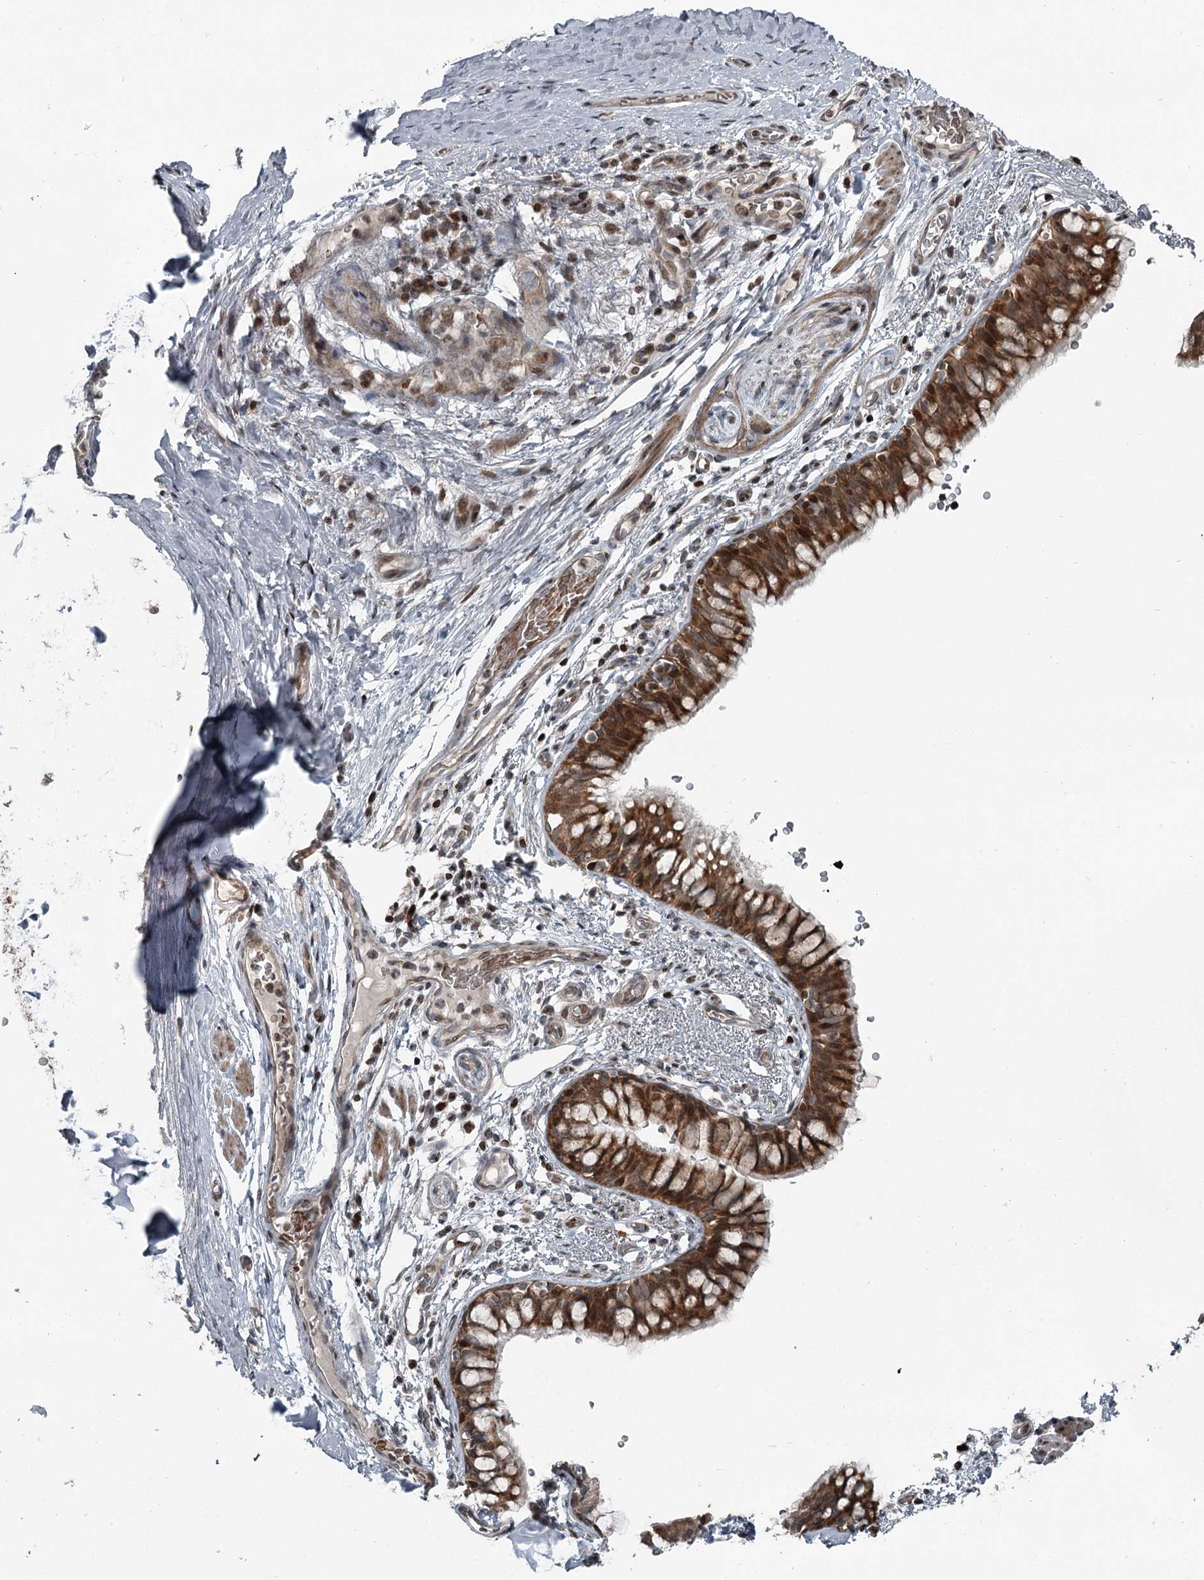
{"staining": {"intensity": "strong", "quantity": ">75%", "location": "cytoplasmic/membranous"}, "tissue": "bronchus", "cell_type": "Respiratory epithelial cells", "image_type": "normal", "snomed": [{"axis": "morphology", "description": "Normal tissue, NOS"}, {"axis": "topography", "description": "Cartilage tissue"}, {"axis": "topography", "description": "Bronchus"}], "caption": "Immunohistochemical staining of benign human bronchus shows >75% levels of strong cytoplasmic/membranous protein positivity in about >75% of respiratory epithelial cells. (IHC, brightfield microscopy, high magnification).", "gene": "RASSF8", "patient": {"sex": "female", "age": 36}}